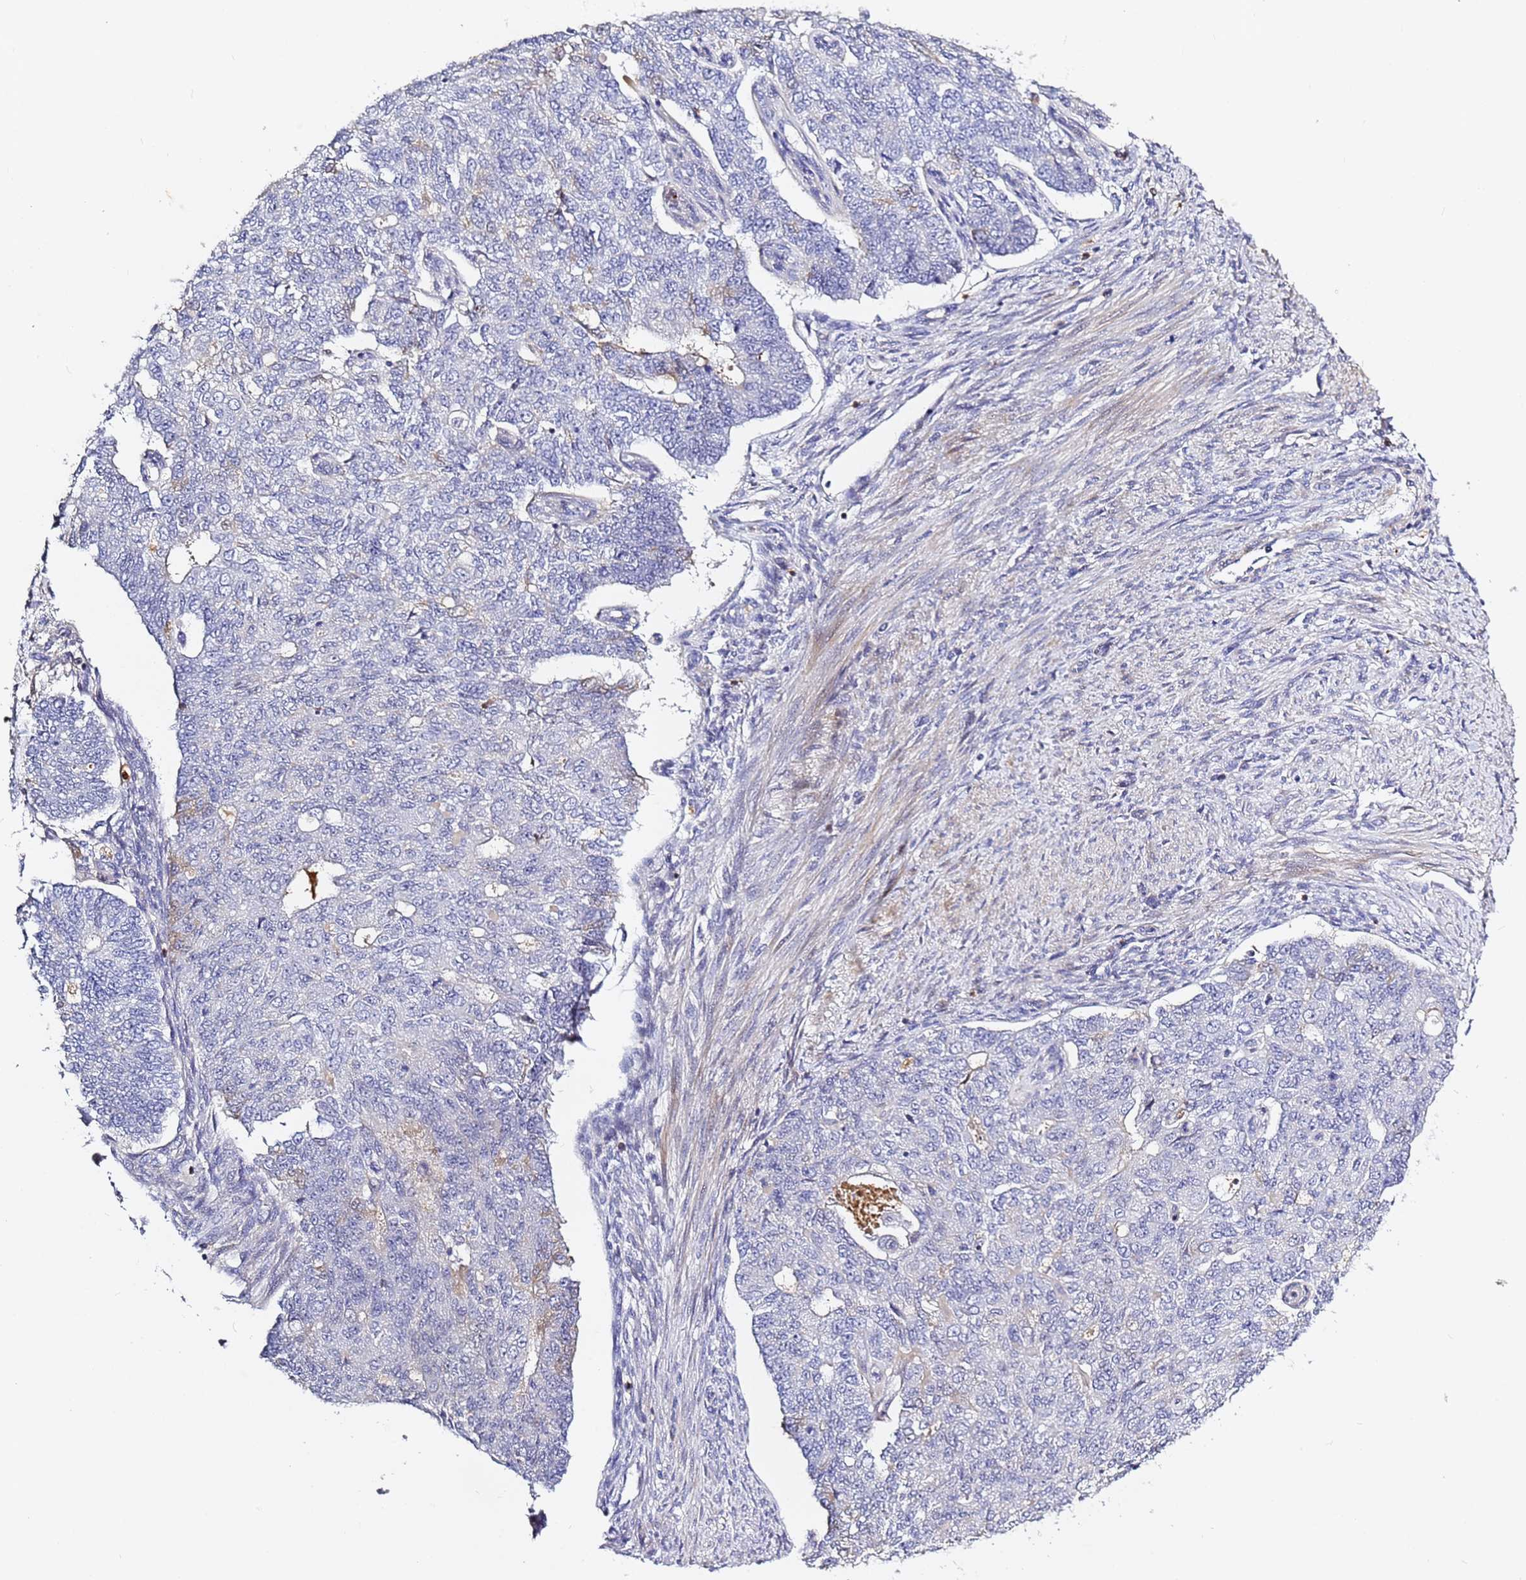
{"staining": {"intensity": "negative", "quantity": "none", "location": "none"}, "tissue": "endometrial cancer", "cell_type": "Tumor cells", "image_type": "cancer", "snomed": [{"axis": "morphology", "description": "Adenocarcinoma, NOS"}, {"axis": "topography", "description": "Endometrium"}], "caption": "The IHC photomicrograph has no significant positivity in tumor cells of endometrial adenocarcinoma tissue.", "gene": "CFH", "patient": {"sex": "female", "age": 32}}